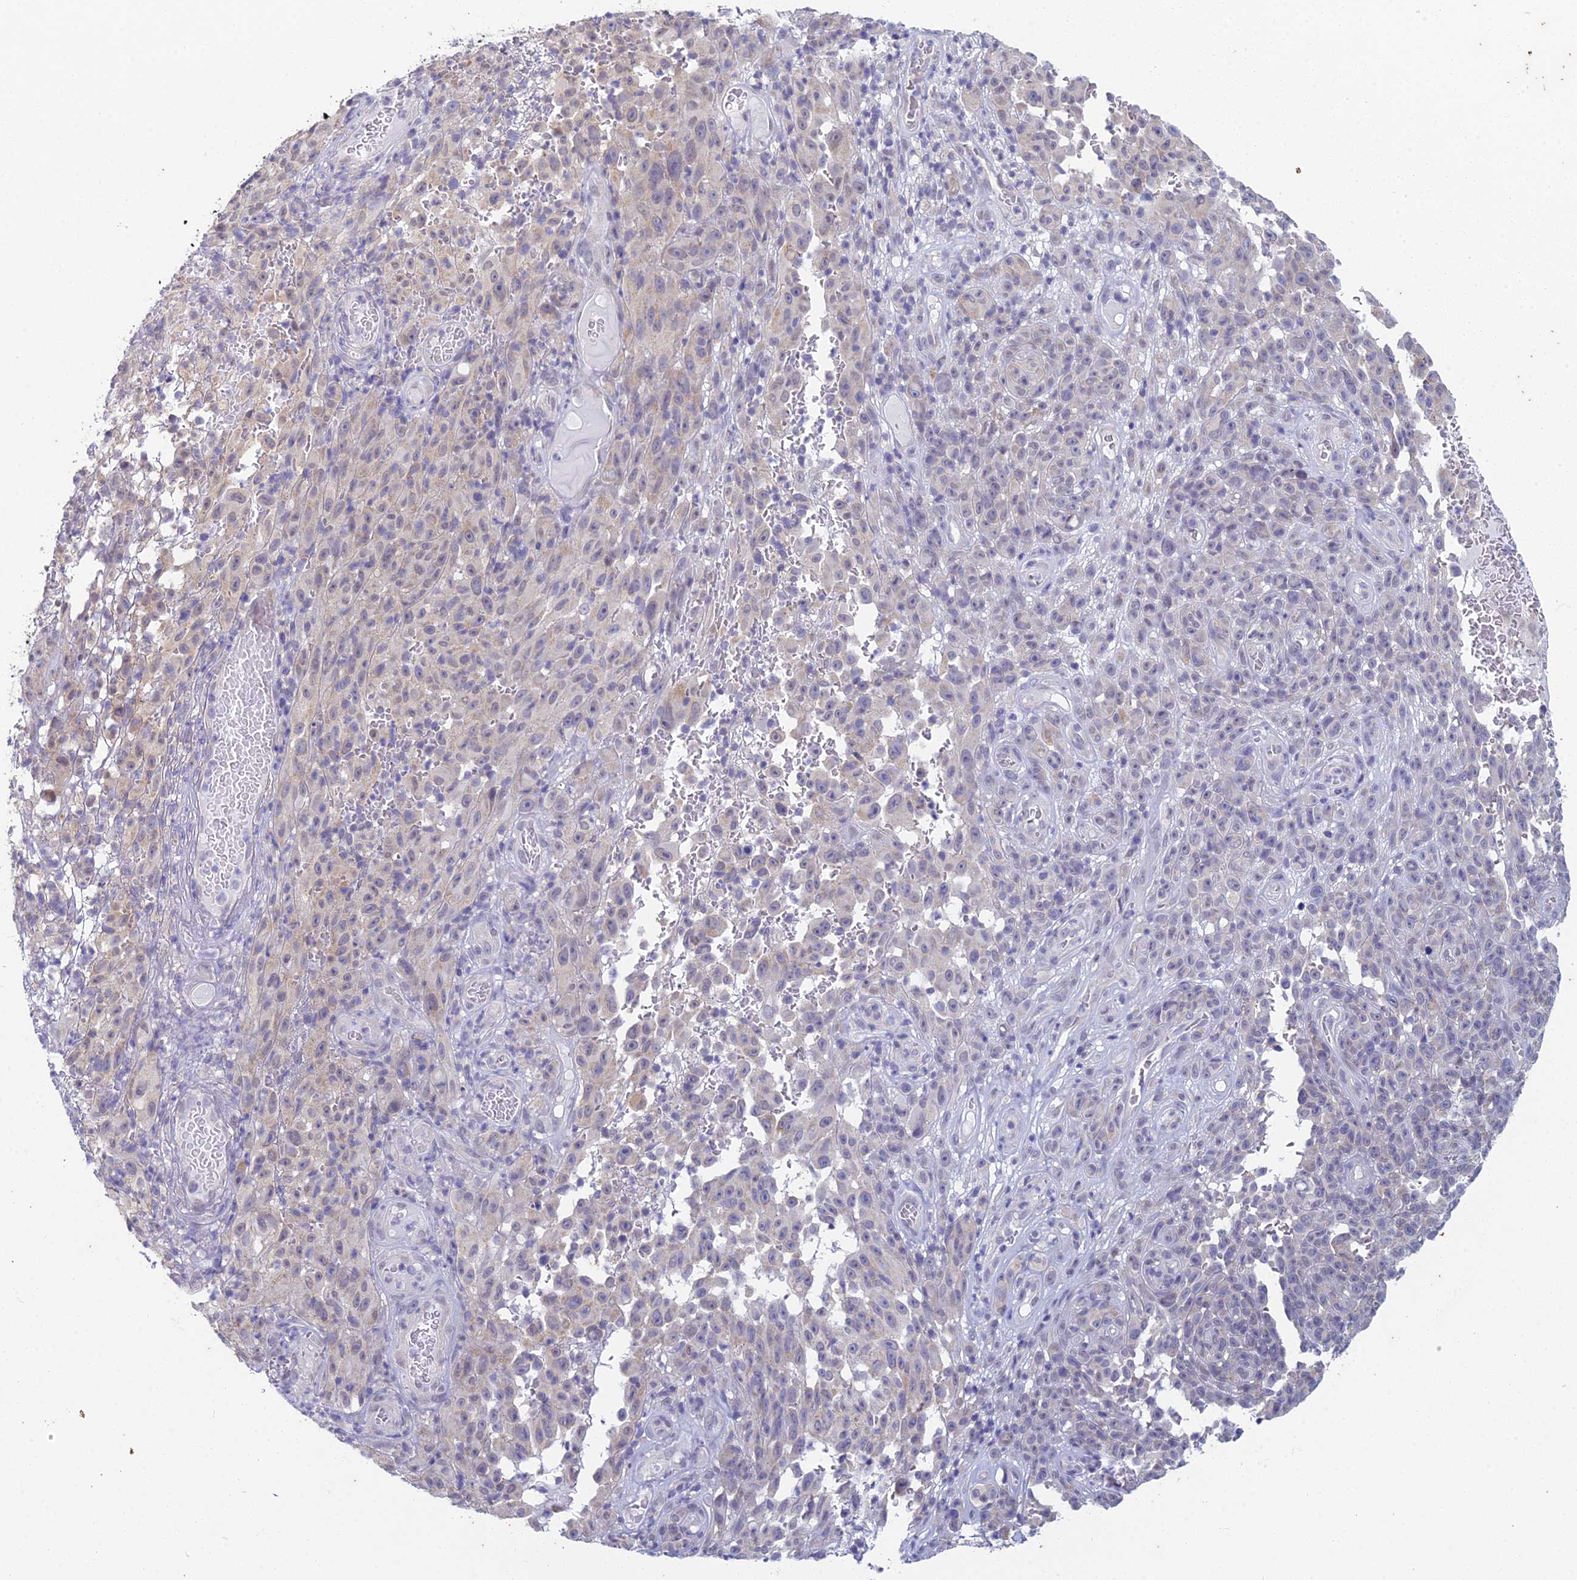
{"staining": {"intensity": "weak", "quantity": "<25%", "location": "cytoplasmic/membranous"}, "tissue": "melanoma", "cell_type": "Tumor cells", "image_type": "cancer", "snomed": [{"axis": "morphology", "description": "Malignant melanoma, NOS"}, {"axis": "topography", "description": "Skin"}], "caption": "This is an immunohistochemistry (IHC) image of melanoma. There is no positivity in tumor cells.", "gene": "EEF2KMT", "patient": {"sex": "female", "age": 82}}